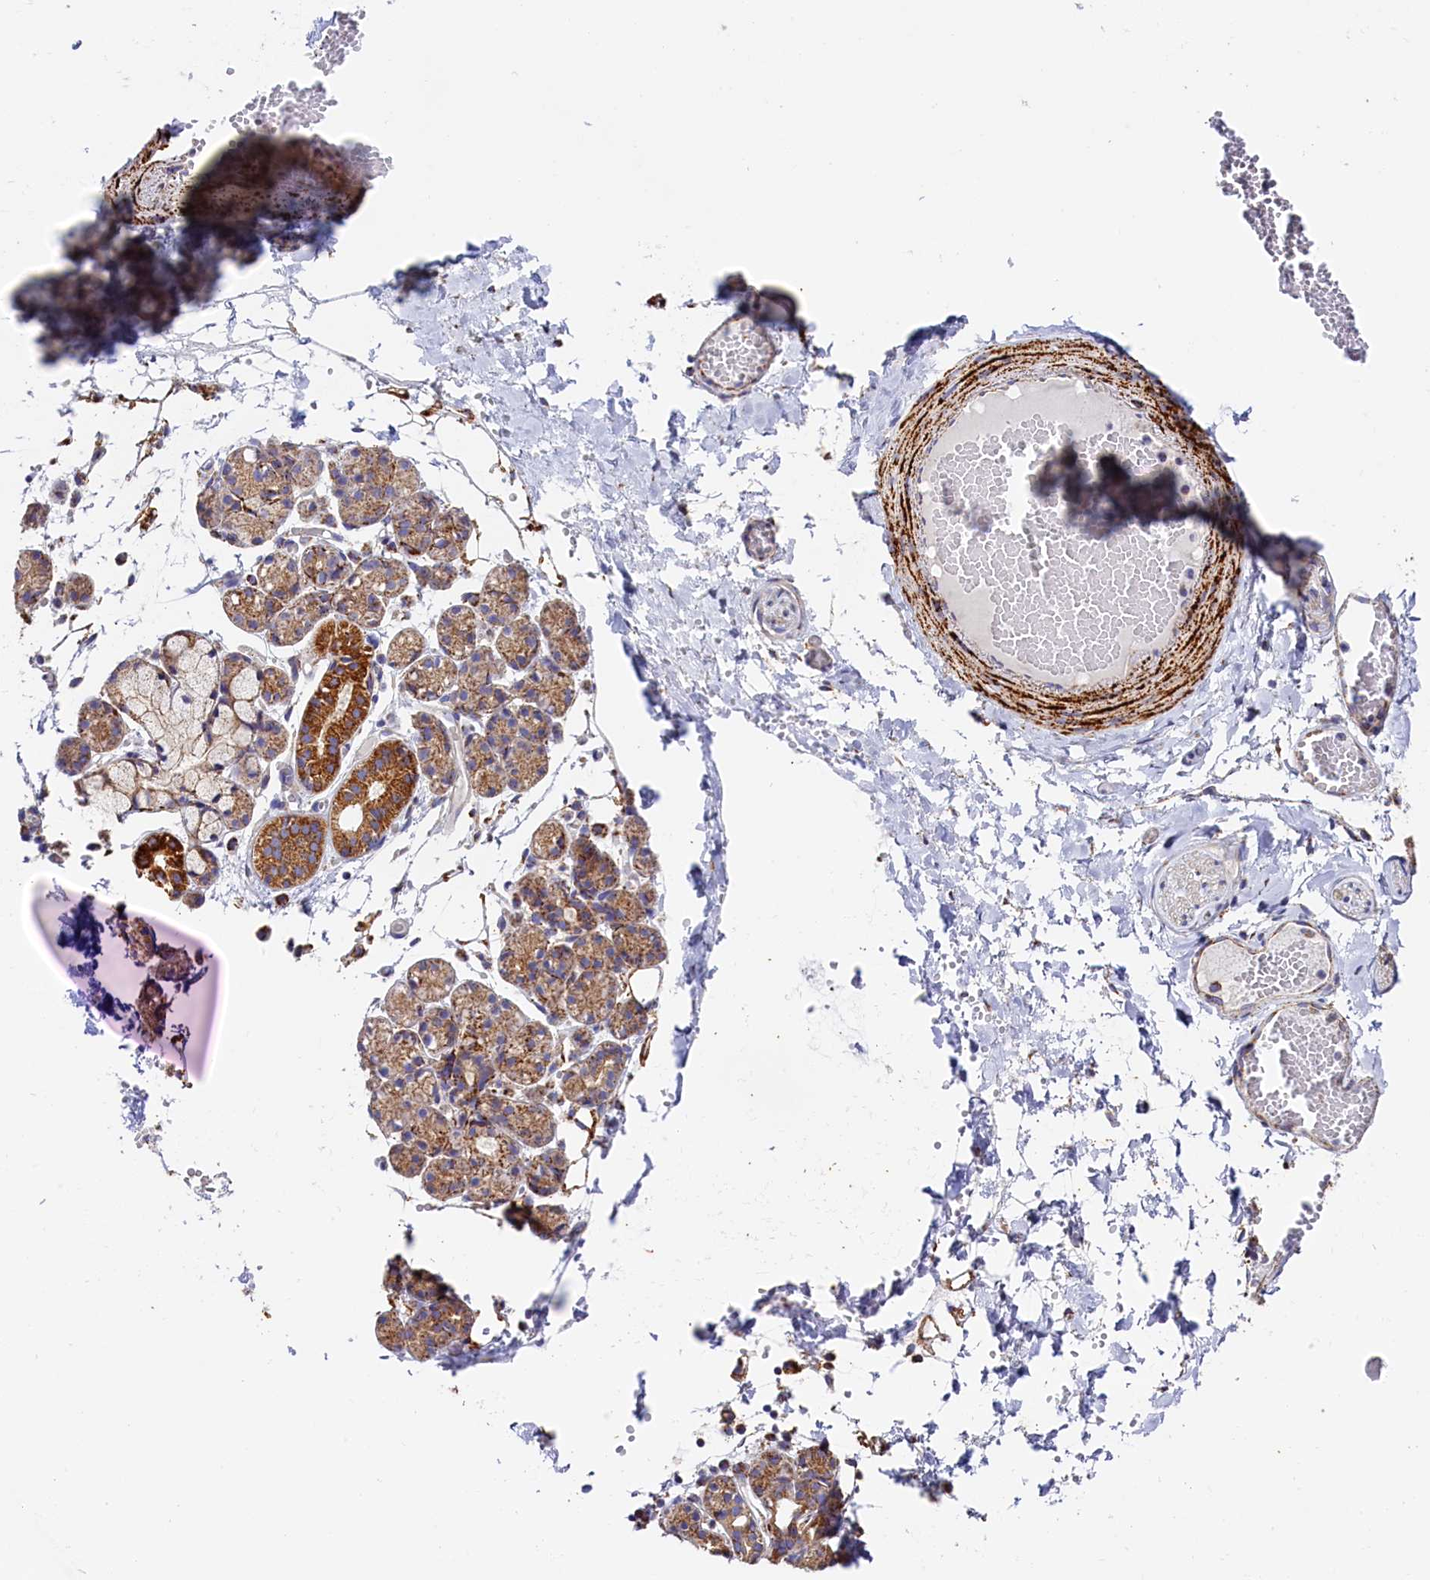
{"staining": {"intensity": "strong", "quantity": ">75%", "location": "cytoplasmic/membranous"}, "tissue": "salivary gland", "cell_type": "Glandular cells", "image_type": "normal", "snomed": [{"axis": "morphology", "description": "Normal tissue, NOS"}, {"axis": "topography", "description": "Salivary gland"}], "caption": "Salivary gland stained for a protein shows strong cytoplasmic/membranous positivity in glandular cells. The staining was performed using DAB (3,3'-diaminobenzidine), with brown indicating positive protein expression. Nuclei are stained blue with hematoxylin.", "gene": "AKTIP", "patient": {"sex": "male", "age": 63}}